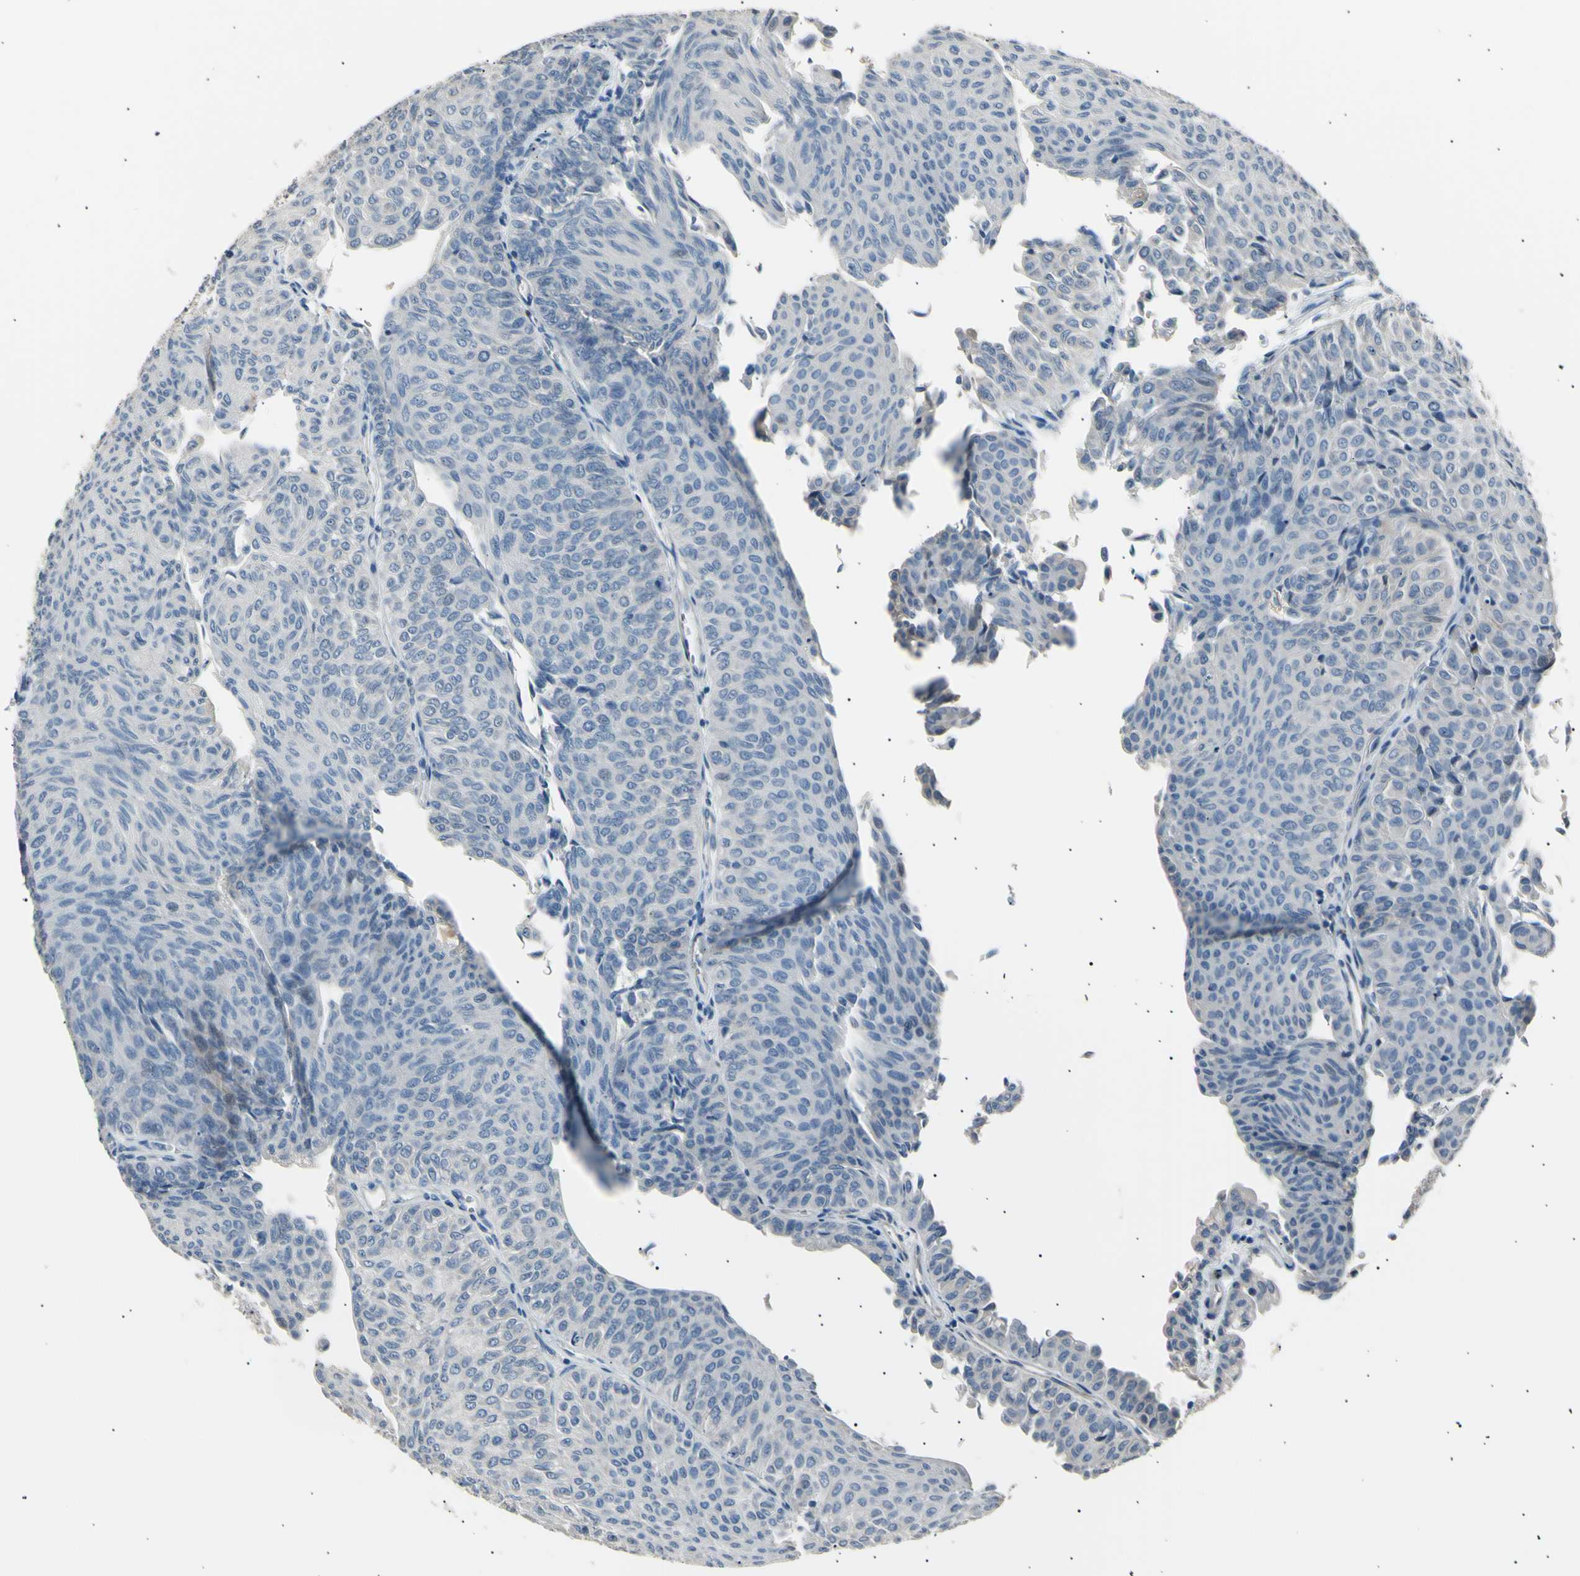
{"staining": {"intensity": "negative", "quantity": "none", "location": "none"}, "tissue": "urothelial cancer", "cell_type": "Tumor cells", "image_type": "cancer", "snomed": [{"axis": "morphology", "description": "Urothelial carcinoma, Low grade"}, {"axis": "topography", "description": "Urinary bladder"}], "caption": "Protein analysis of urothelial cancer demonstrates no significant staining in tumor cells.", "gene": "LDLR", "patient": {"sex": "male", "age": 78}}